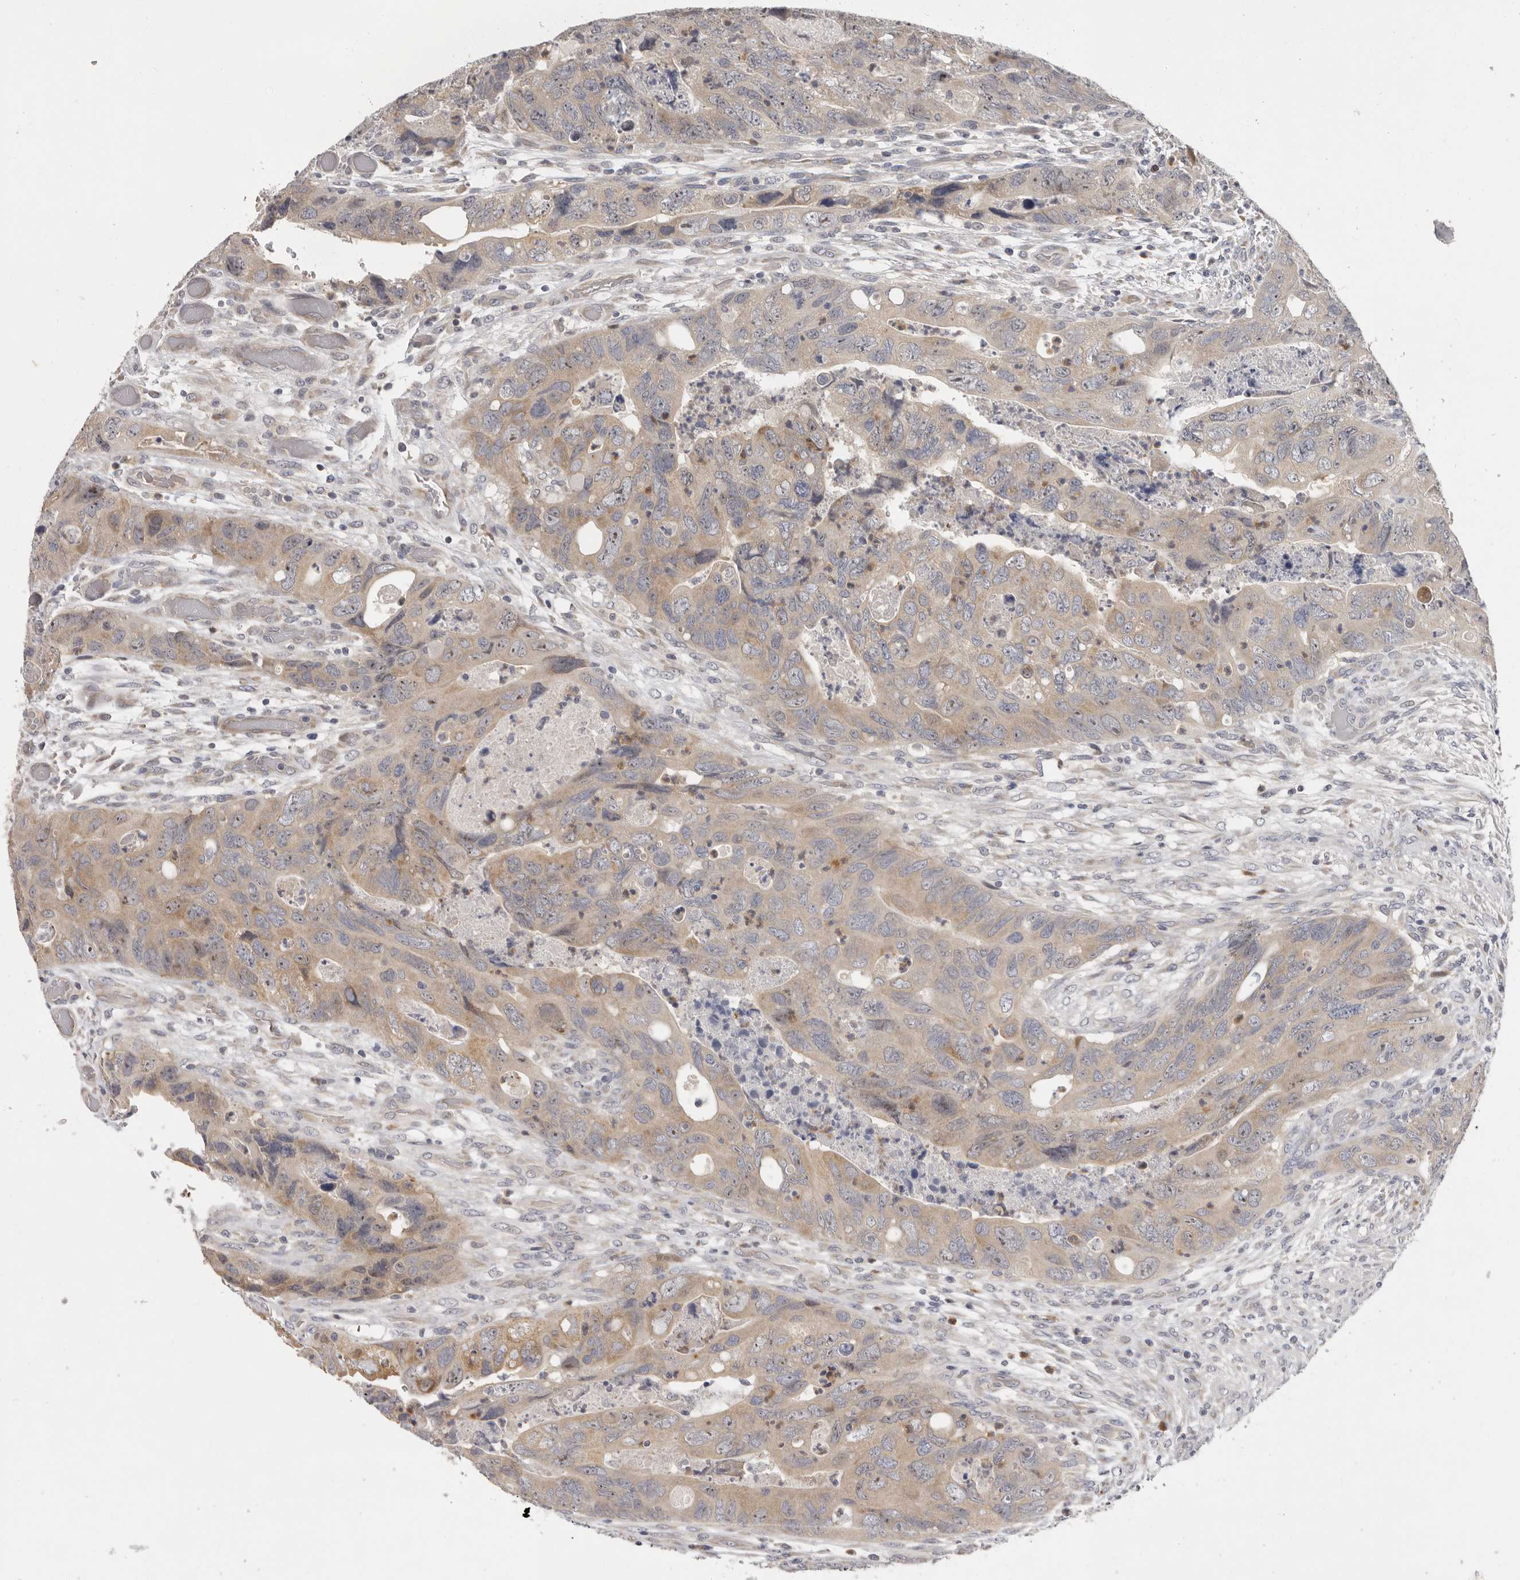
{"staining": {"intensity": "weak", "quantity": ">75%", "location": "cytoplasmic/membranous"}, "tissue": "colorectal cancer", "cell_type": "Tumor cells", "image_type": "cancer", "snomed": [{"axis": "morphology", "description": "Adenocarcinoma, NOS"}, {"axis": "topography", "description": "Rectum"}], "caption": "Colorectal adenocarcinoma tissue displays weak cytoplasmic/membranous positivity in approximately >75% of tumor cells, visualized by immunohistochemistry.", "gene": "KIF2B", "patient": {"sex": "male", "age": 63}}